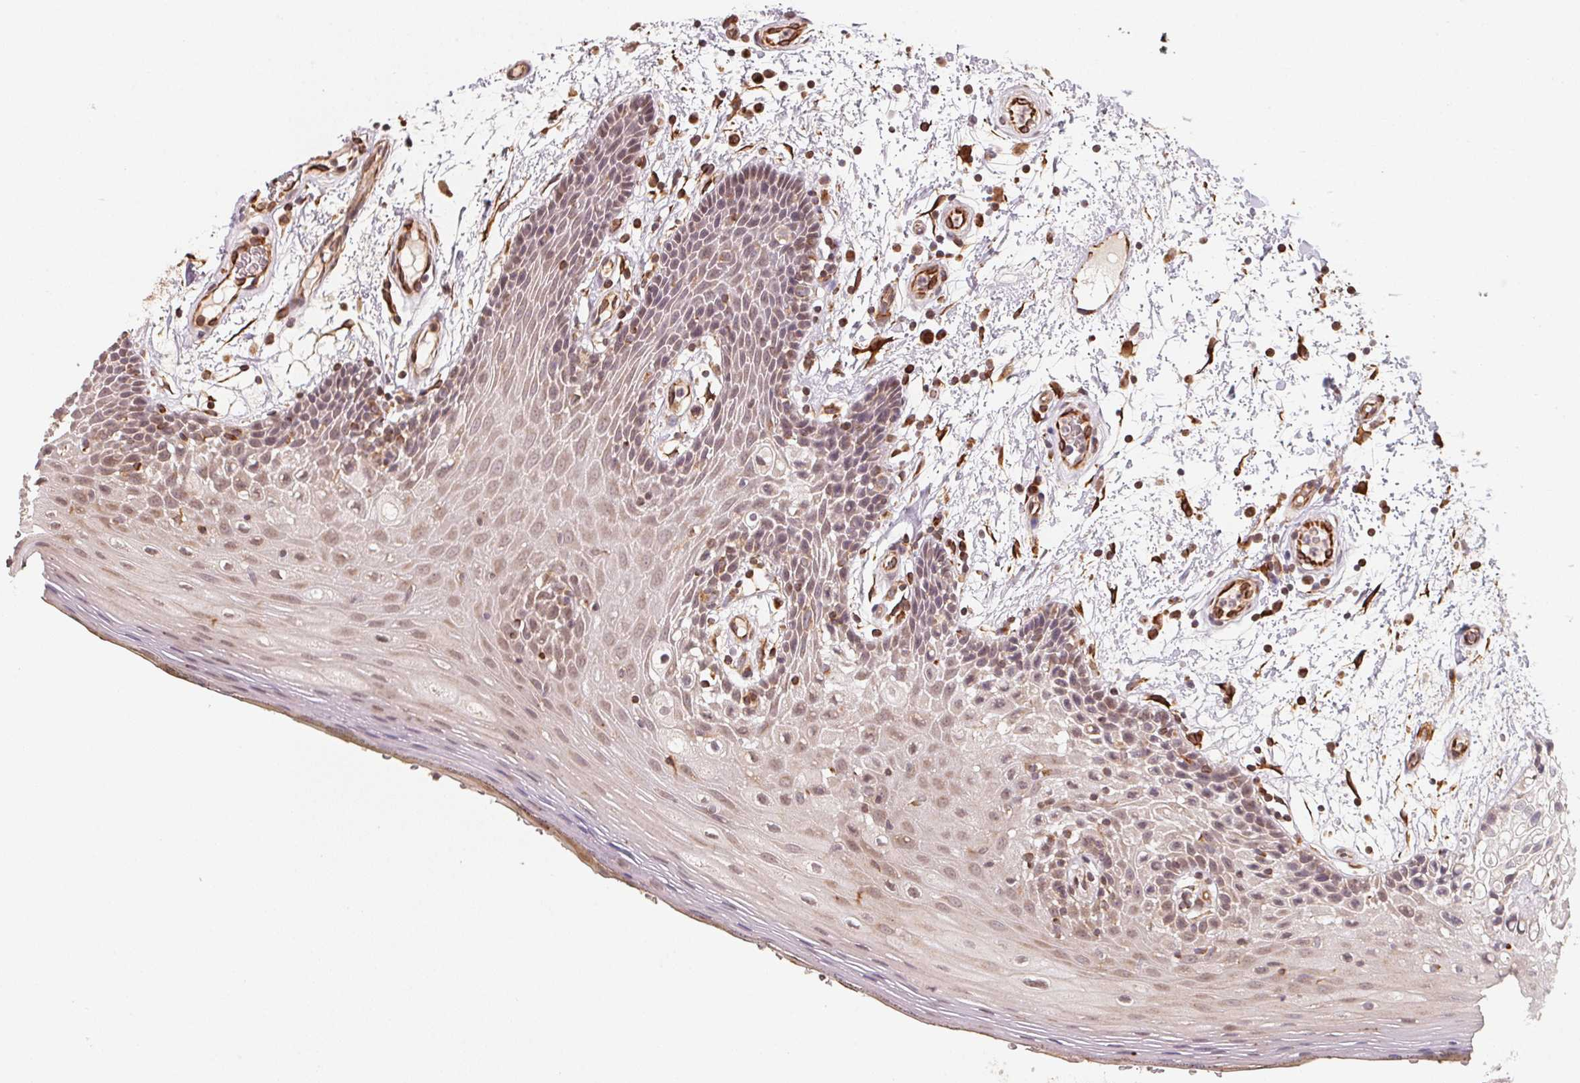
{"staining": {"intensity": "weak", "quantity": "25%-75%", "location": "cytoplasmic/membranous"}, "tissue": "oral mucosa", "cell_type": "Squamous epithelial cells", "image_type": "normal", "snomed": [{"axis": "morphology", "description": "Normal tissue, NOS"}, {"axis": "morphology", "description": "Squamous cell carcinoma, NOS"}, {"axis": "topography", "description": "Oral tissue"}, {"axis": "topography", "description": "Head-Neck"}], "caption": "High-power microscopy captured an immunohistochemistry image of normal oral mucosa, revealing weak cytoplasmic/membranous expression in about 25%-75% of squamous epithelial cells.", "gene": "TSPAN12", "patient": {"sex": "male", "age": 52}}